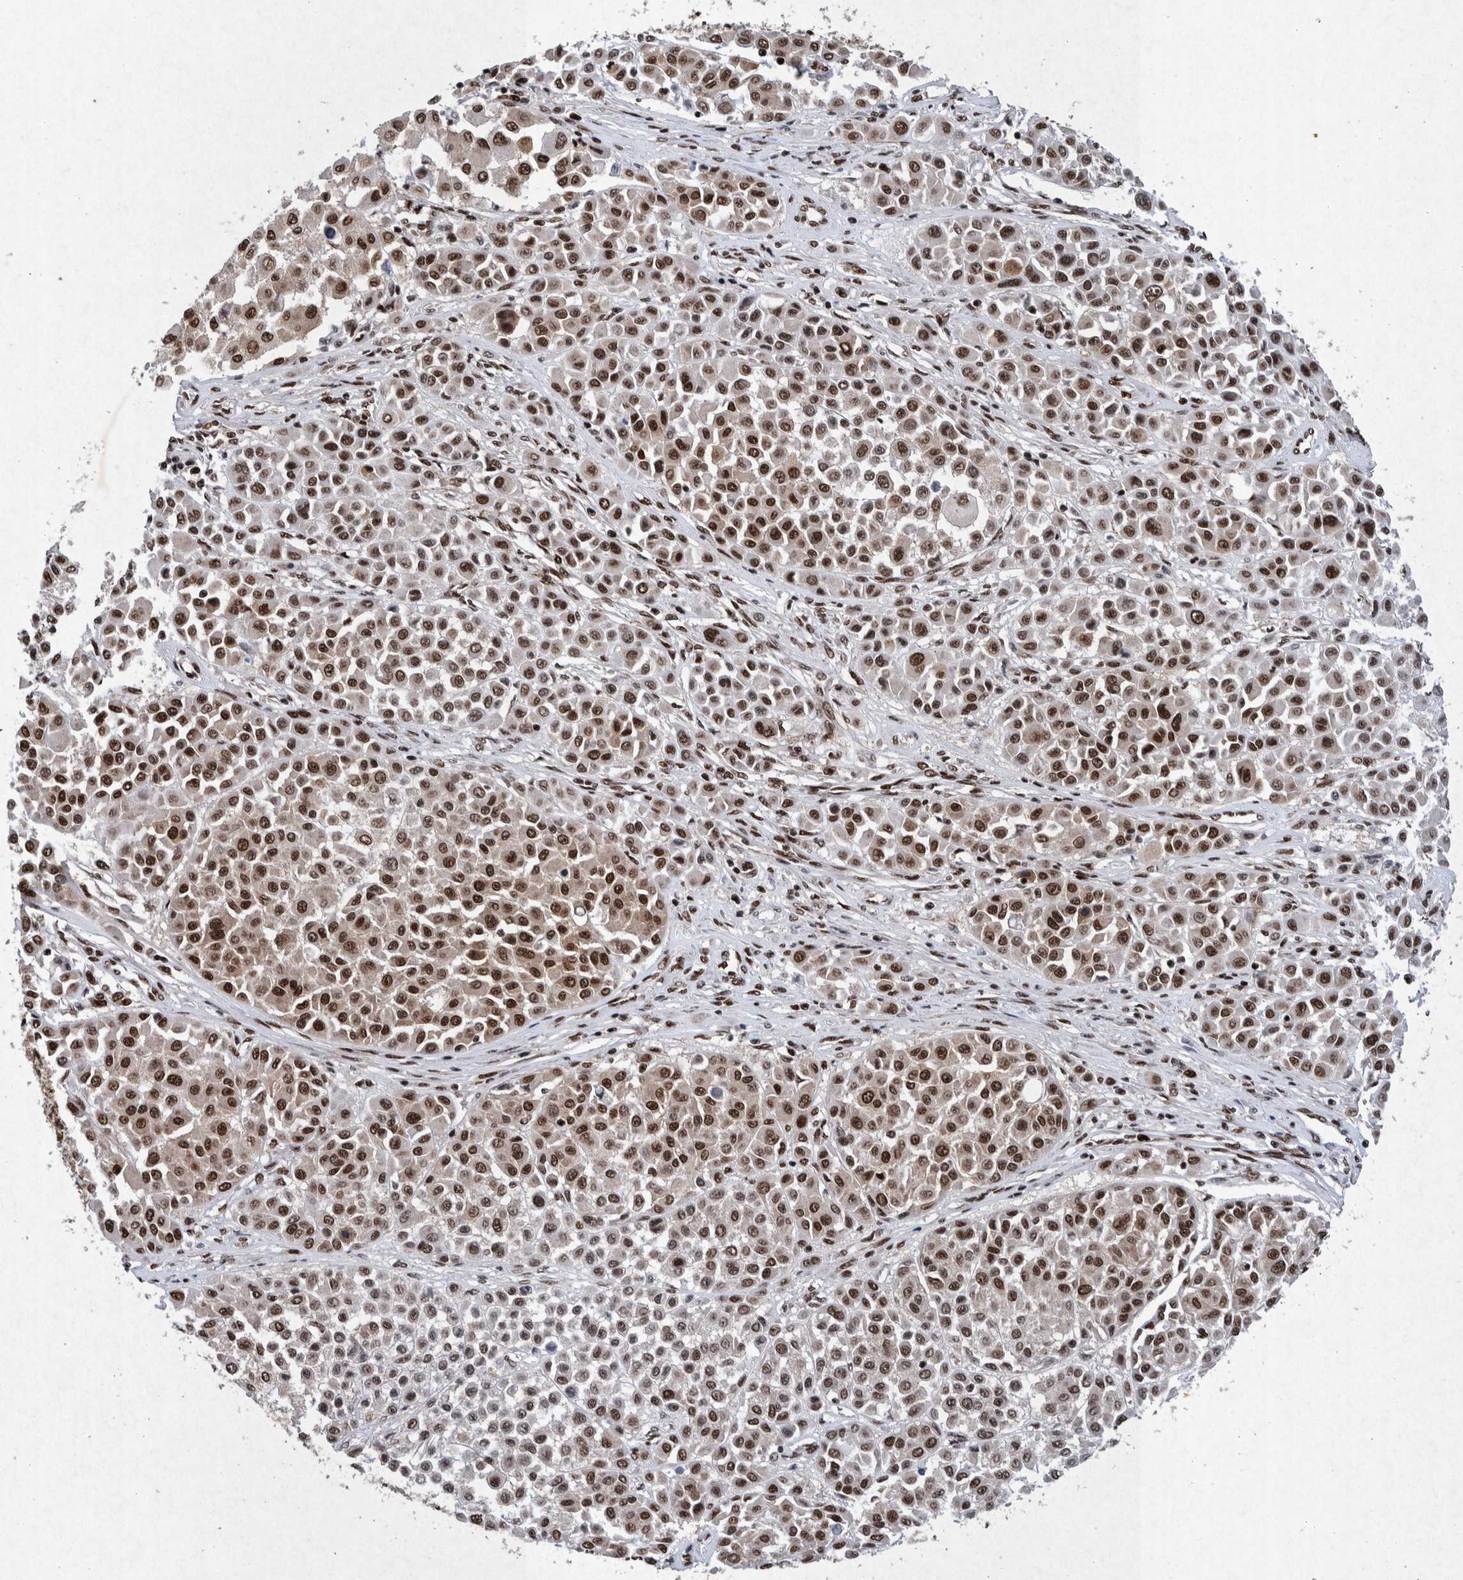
{"staining": {"intensity": "strong", "quantity": ">75%", "location": "nuclear"}, "tissue": "melanoma", "cell_type": "Tumor cells", "image_type": "cancer", "snomed": [{"axis": "morphology", "description": "Malignant melanoma, Metastatic site"}, {"axis": "topography", "description": "Soft tissue"}], "caption": "High-power microscopy captured an IHC micrograph of melanoma, revealing strong nuclear positivity in about >75% of tumor cells.", "gene": "TAF10", "patient": {"sex": "male", "age": 41}}